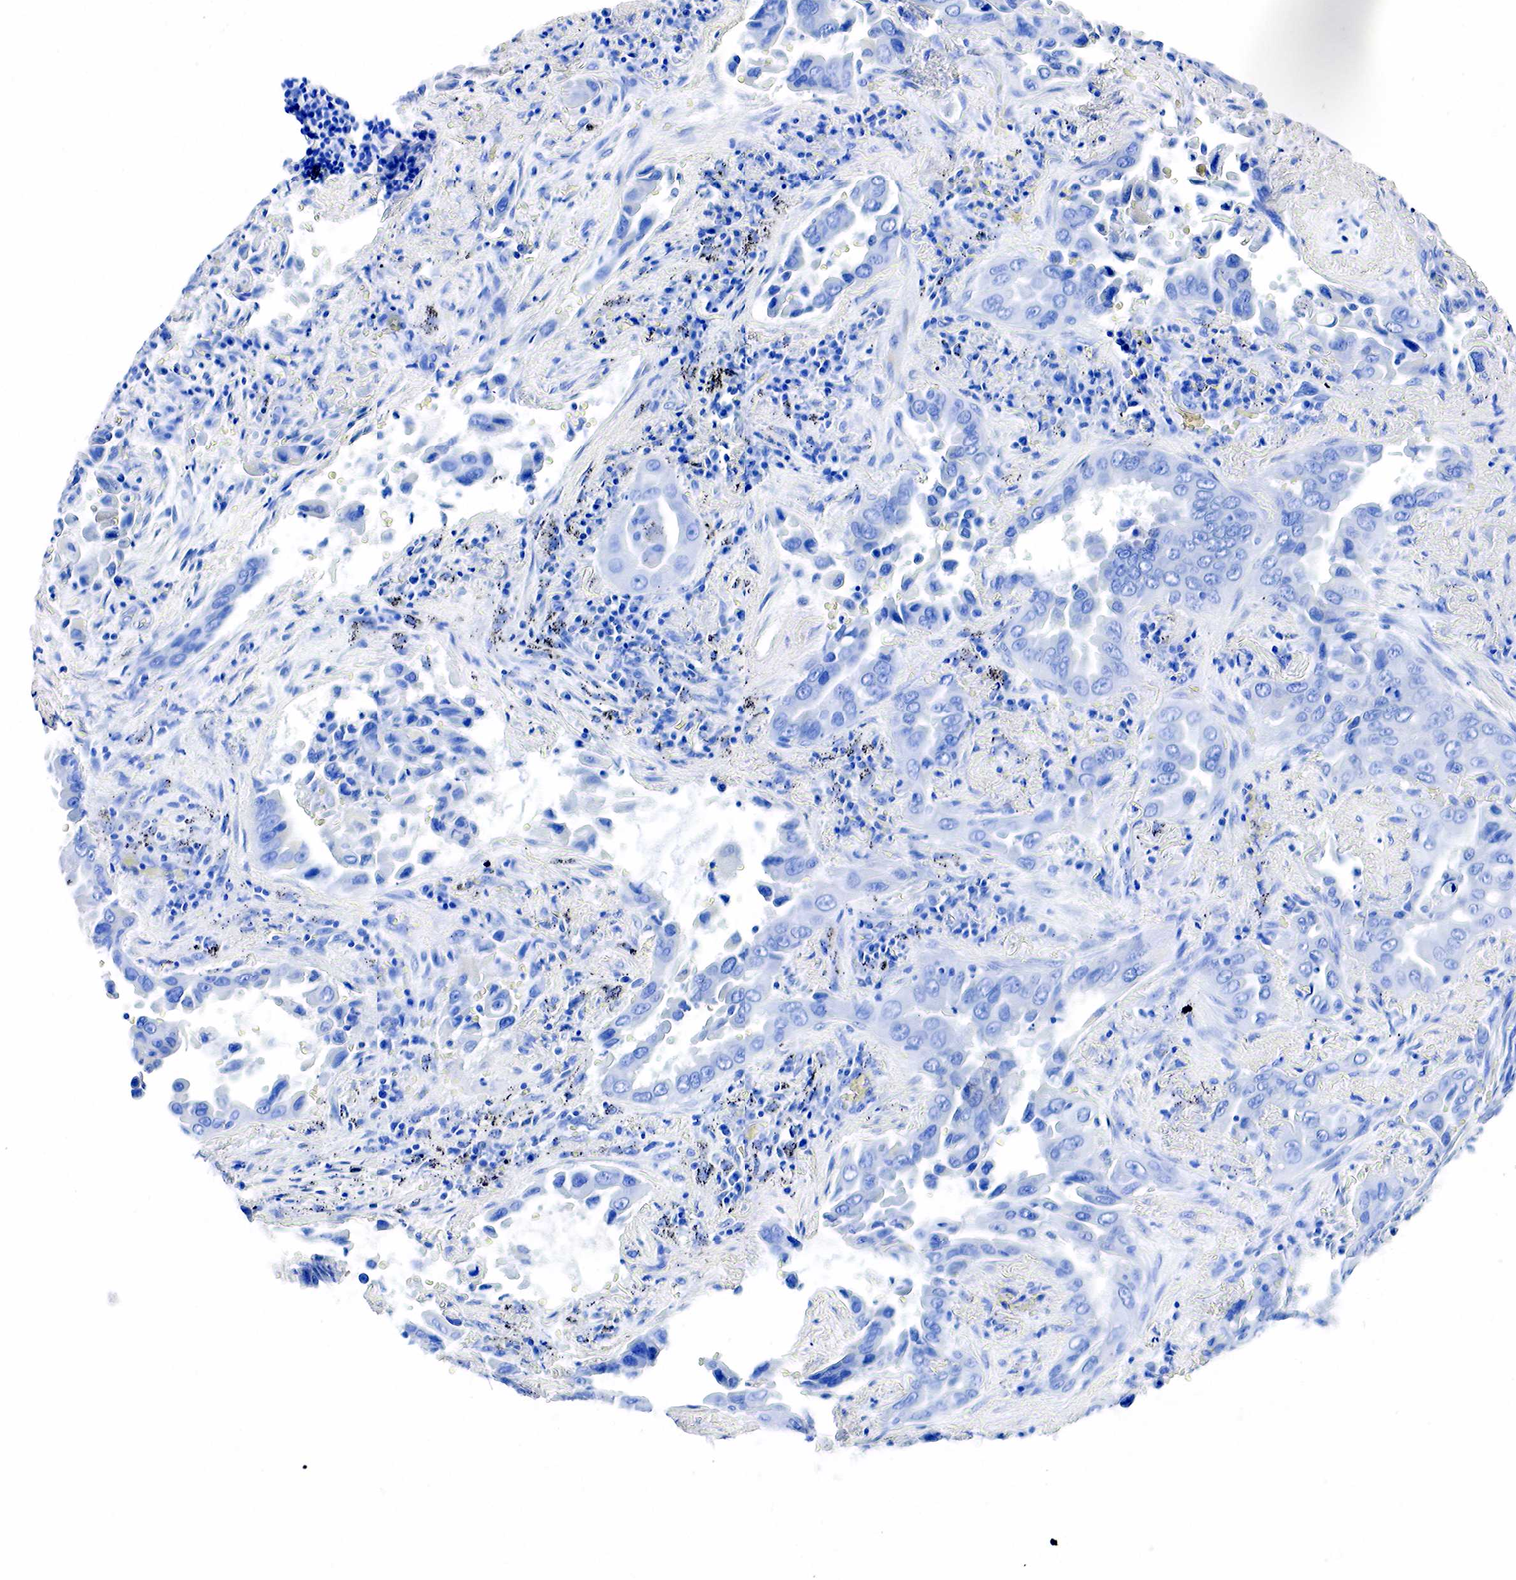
{"staining": {"intensity": "negative", "quantity": "none", "location": "none"}, "tissue": "lung cancer", "cell_type": "Tumor cells", "image_type": "cancer", "snomed": [{"axis": "morphology", "description": "Adenocarcinoma, NOS"}, {"axis": "topography", "description": "Lung"}], "caption": "DAB (3,3'-diaminobenzidine) immunohistochemical staining of human adenocarcinoma (lung) exhibits no significant positivity in tumor cells. (Stains: DAB (3,3'-diaminobenzidine) immunohistochemistry (IHC) with hematoxylin counter stain, Microscopy: brightfield microscopy at high magnification).", "gene": "ACP3", "patient": {"sex": "male", "age": 68}}